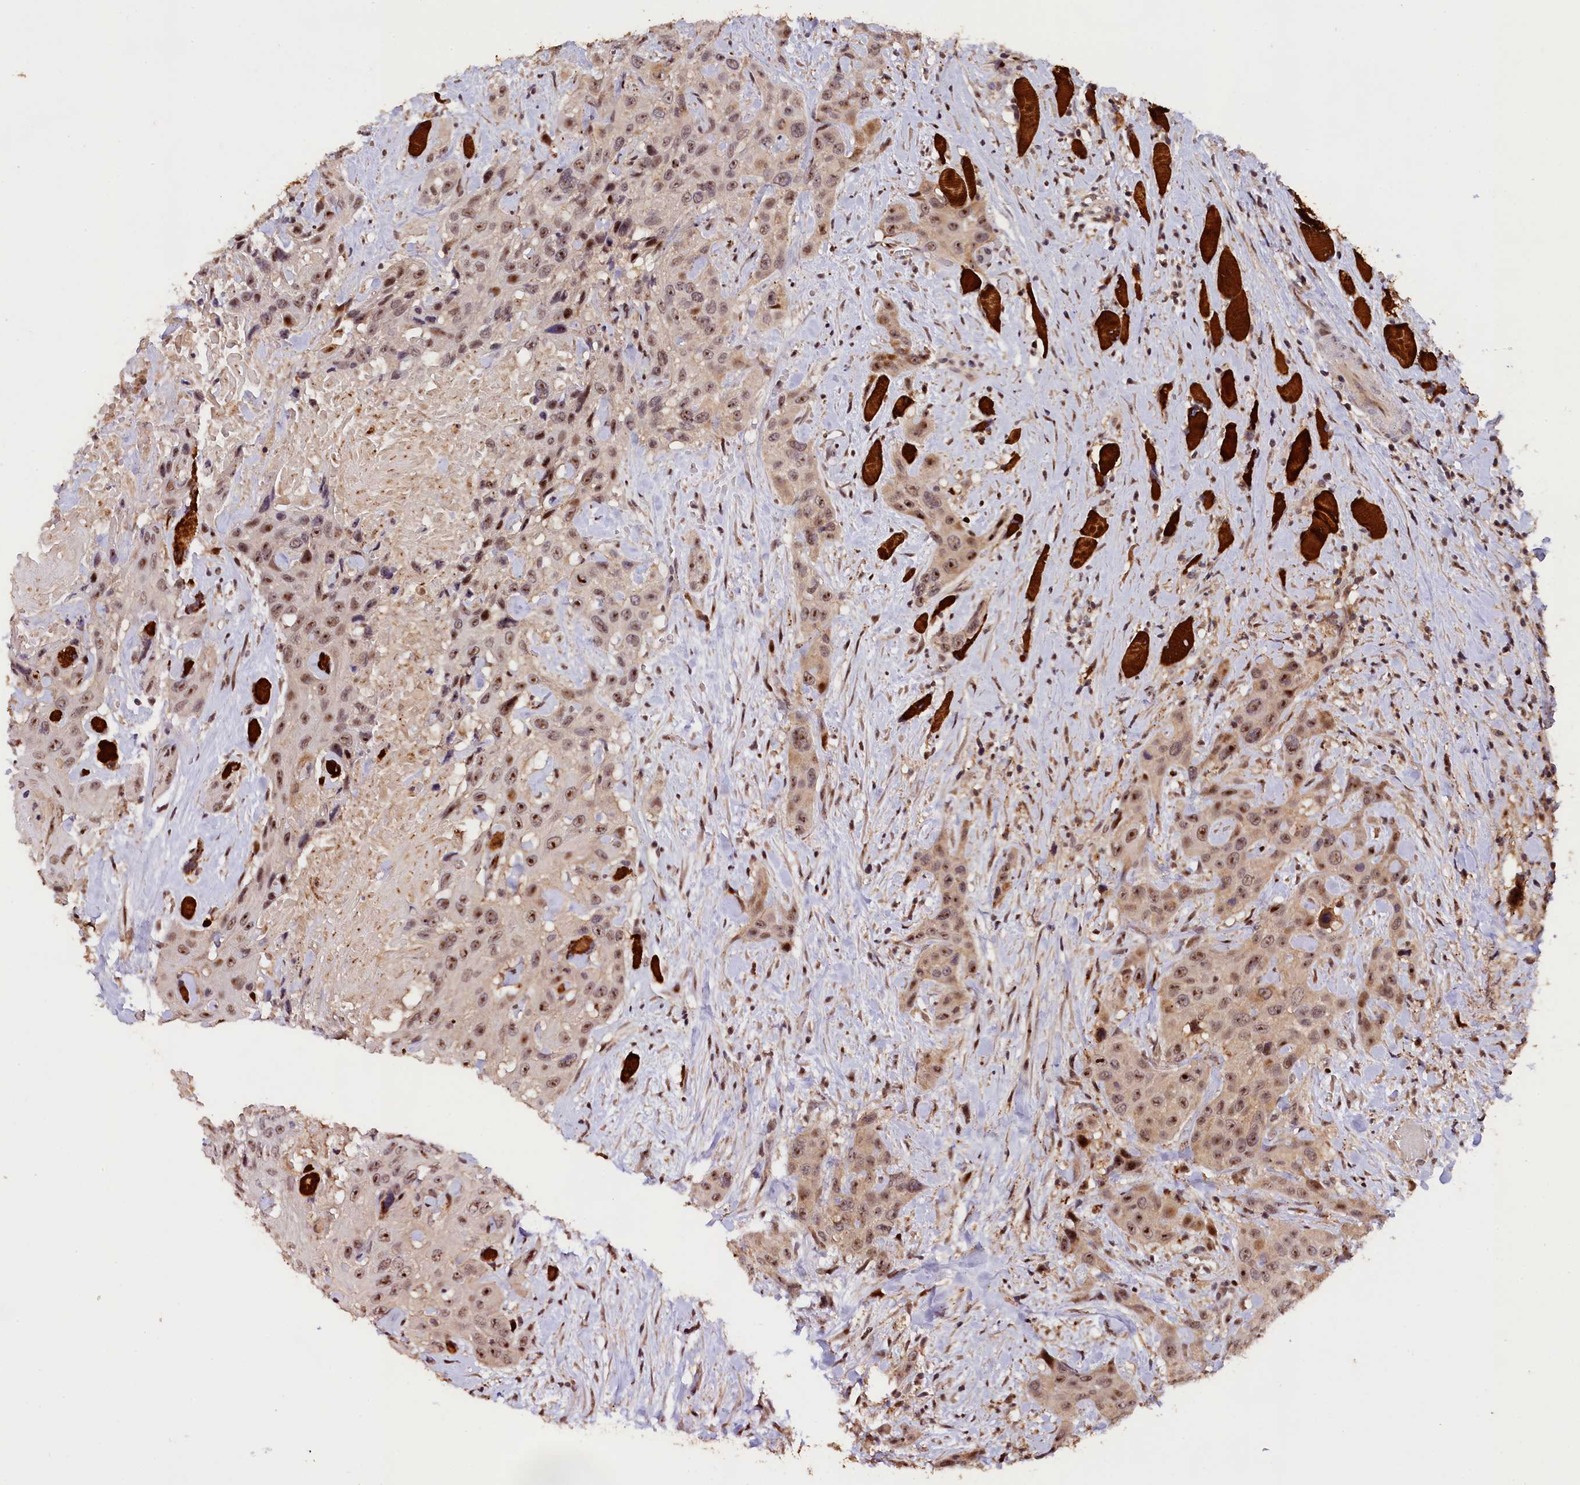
{"staining": {"intensity": "moderate", "quantity": ">75%", "location": "nuclear"}, "tissue": "head and neck cancer", "cell_type": "Tumor cells", "image_type": "cancer", "snomed": [{"axis": "morphology", "description": "Squamous cell carcinoma, NOS"}, {"axis": "topography", "description": "Head-Neck"}], "caption": "A medium amount of moderate nuclear expression is identified in about >75% of tumor cells in head and neck squamous cell carcinoma tissue.", "gene": "PHAF1", "patient": {"sex": "male", "age": 81}}